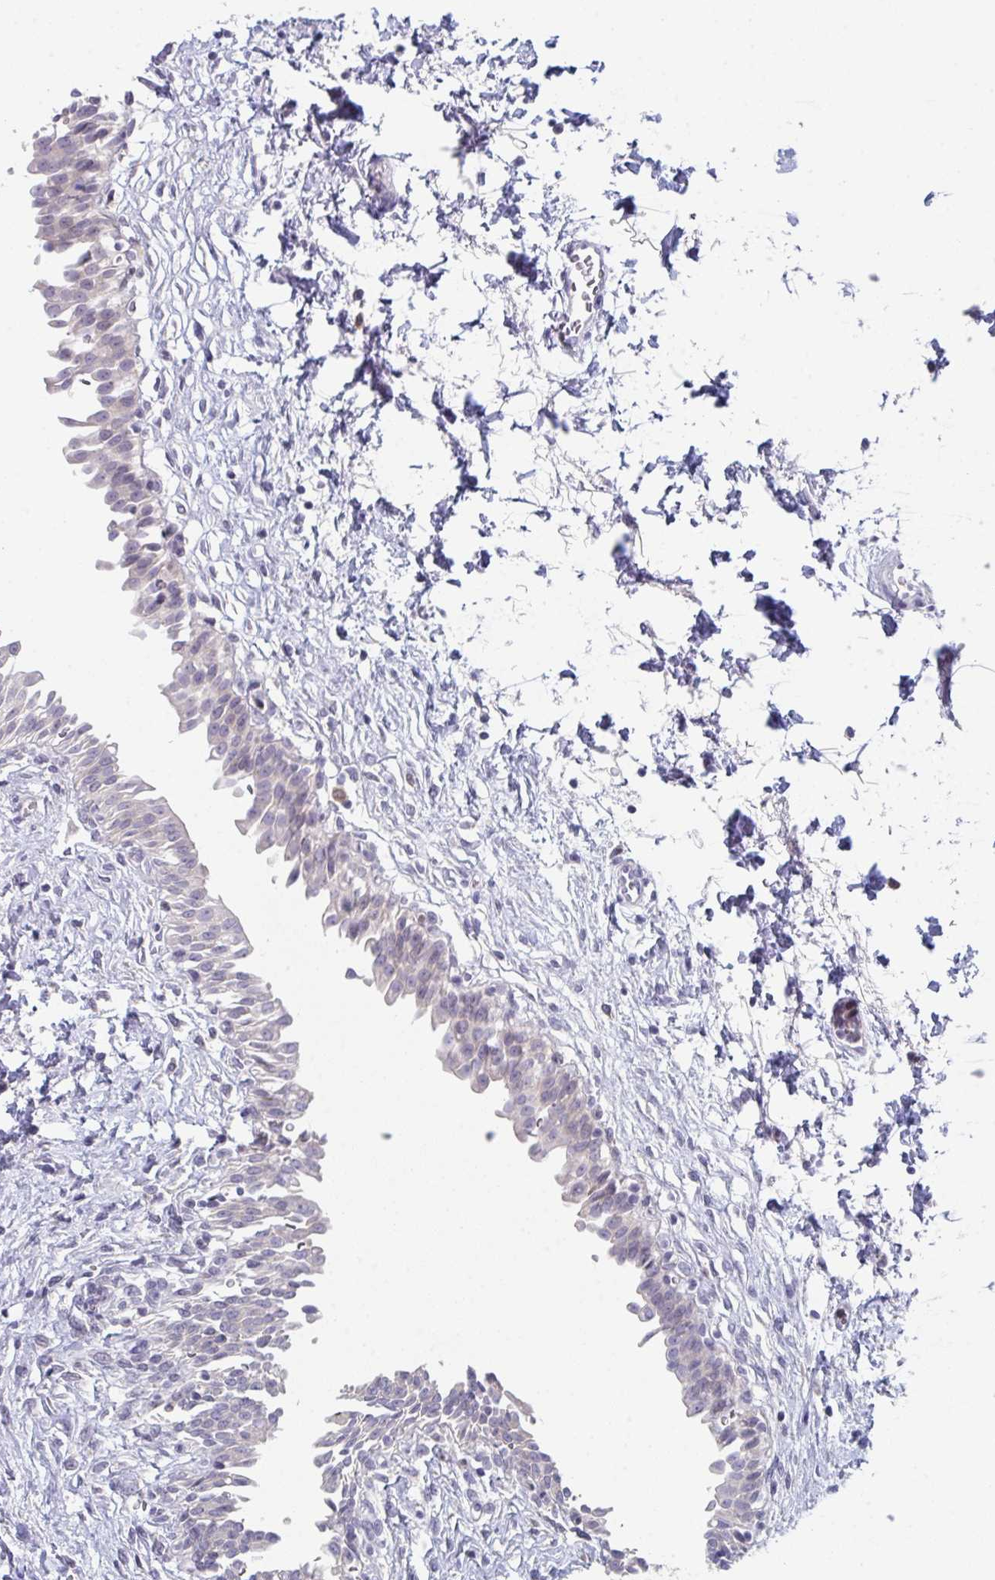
{"staining": {"intensity": "negative", "quantity": "none", "location": "none"}, "tissue": "urinary bladder", "cell_type": "Urothelial cells", "image_type": "normal", "snomed": [{"axis": "morphology", "description": "Normal tissue, NOS"}, {"axis": "topography", "description": "Urinary bladder"}], "caption": "High power microscopy micrograph of an IHC micrograph of unremarkable urinary bladder, revealing no significant positivity in urothelial cells.", "gene": "PTPRD", "patient": {"sex": "male", "age": 37}}